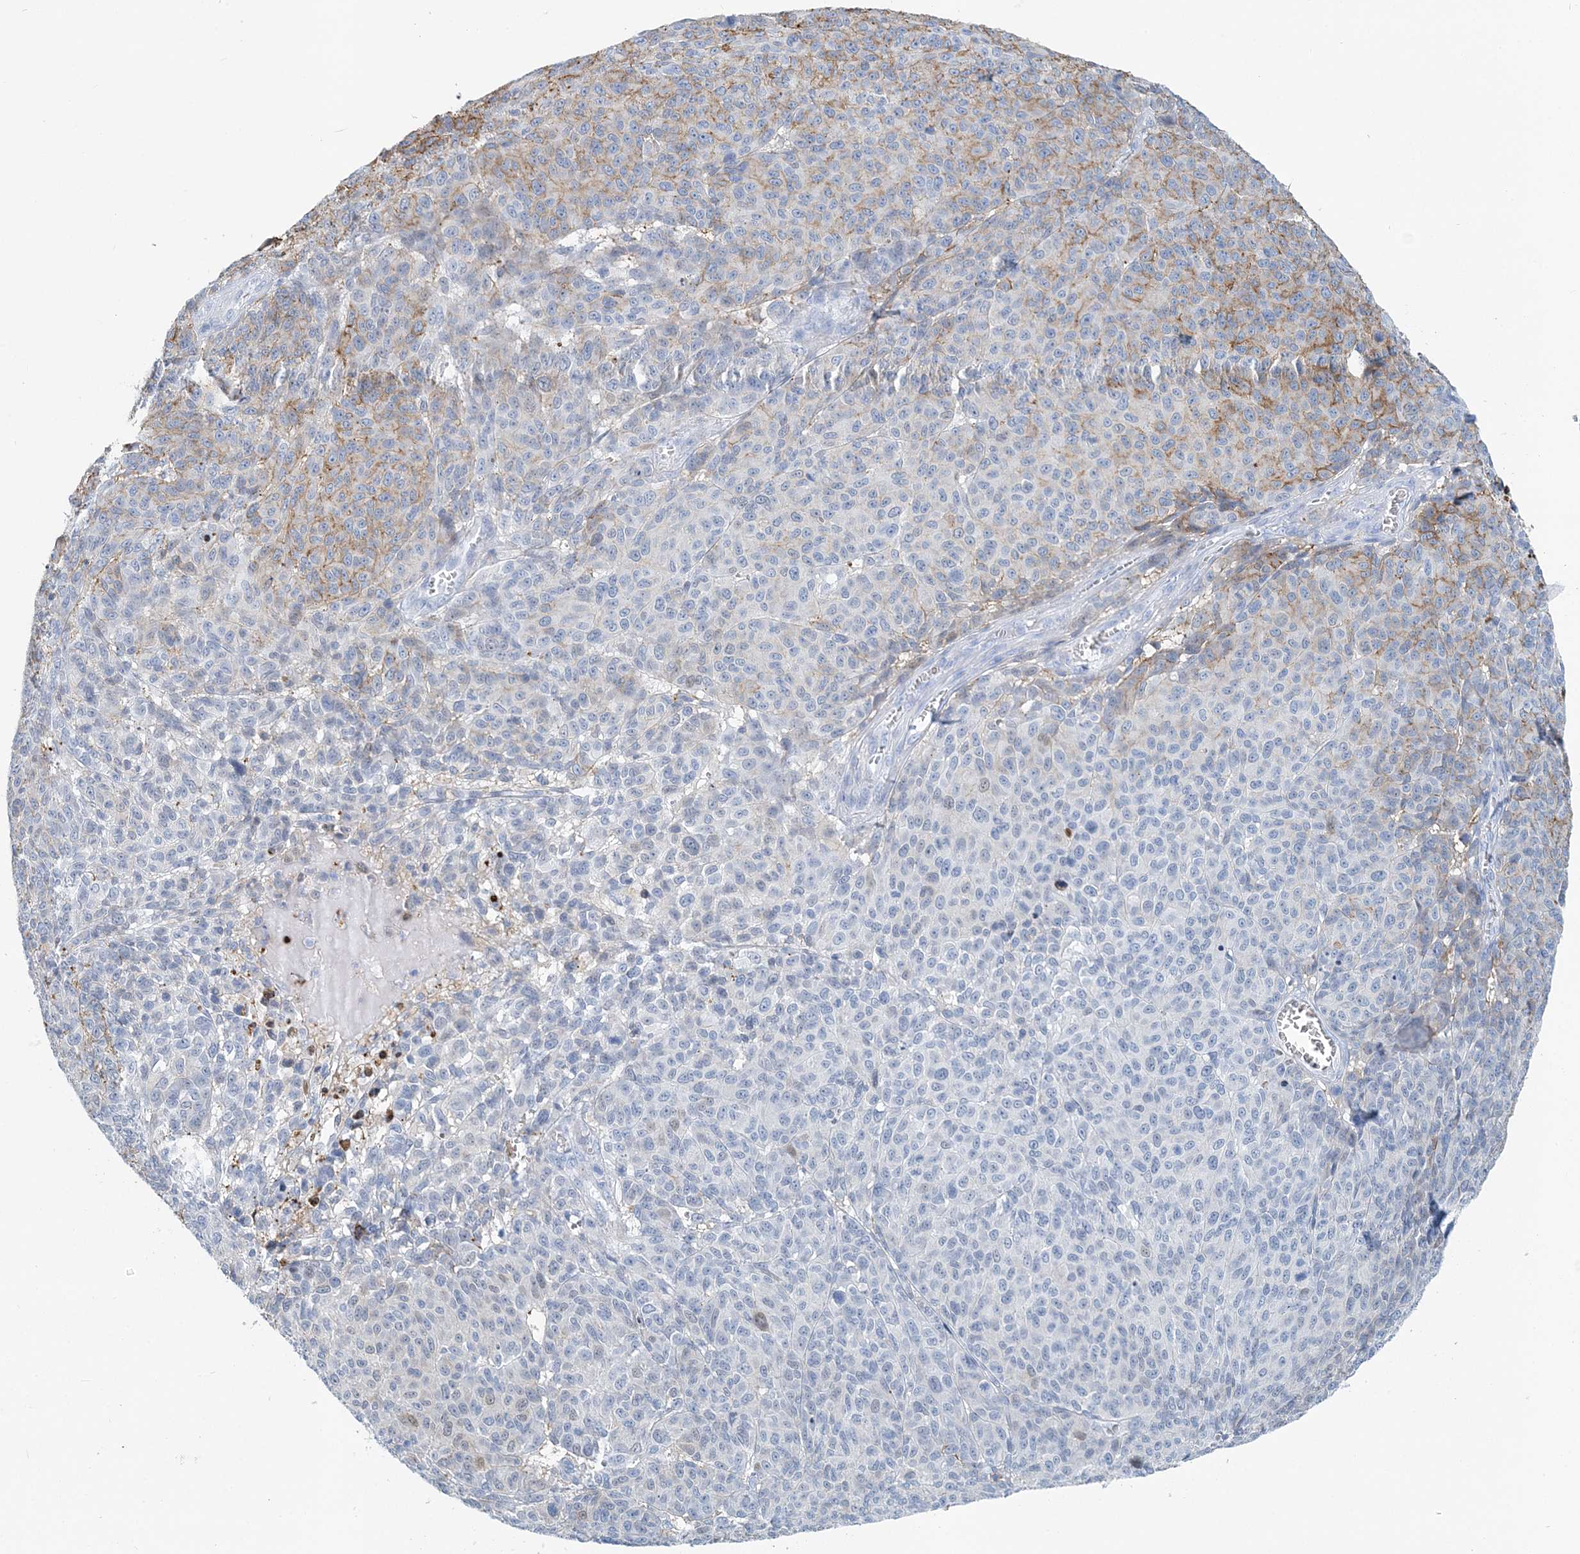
{"staining": {"intensity": "moderate", "quantity": "<25%", "location": "cytoplasmic/membranous"}, "tissue": "melanoma", "cell_type": "Tumor cells", "image_type": "cancer", "snomed": [{"axis": "morphology", "description": "Malignant melanoma, NOS"}, {"axis": "topography", "description": "Skin"}], "caption": "An image of melanoma stained for a protein shows moderate cytoplasmic/membranous brown staining in tumor cells.", "gene": "NKX6-1", "patient": {"sex": "male", "age": 49}}